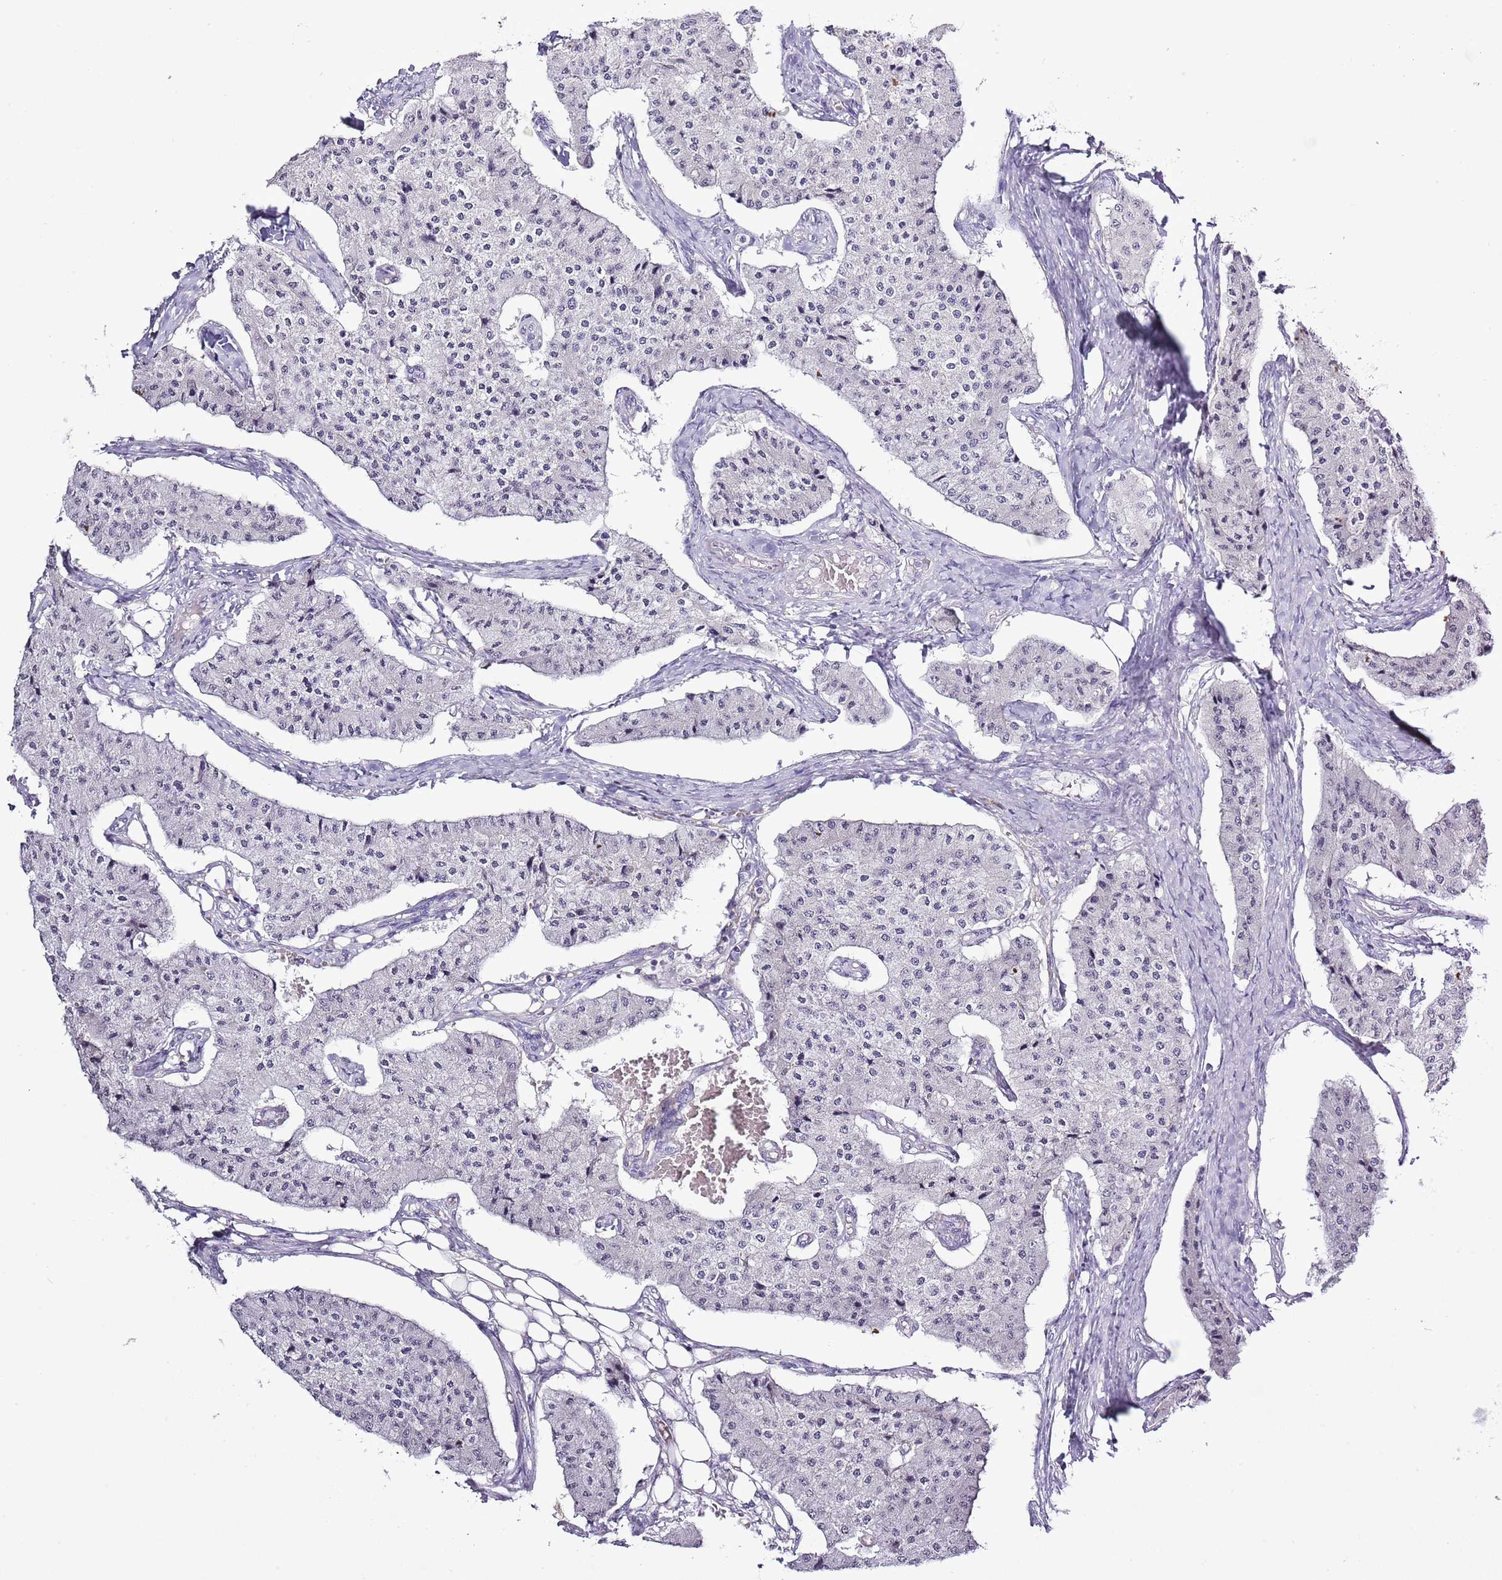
{"staining": {"intensity": "negative", "quantity": "none", "location": "none"}, "tissue": "carcinoid", "cell_type": "Tumor cells", "image_type": "cancer", "snomed": [{"axis": "morphology", "description": "Carcinoid, malignant, NOS"}, {"axis": "topography", "description": "Colon"}], "caption": "Human malignant carcinoid stained for a protein using immunohistochemistry (IHC) exhibits no staining in tumor cells.", "gene": "SLC23A1", "patient": {"sex": "female", "age": 52}}